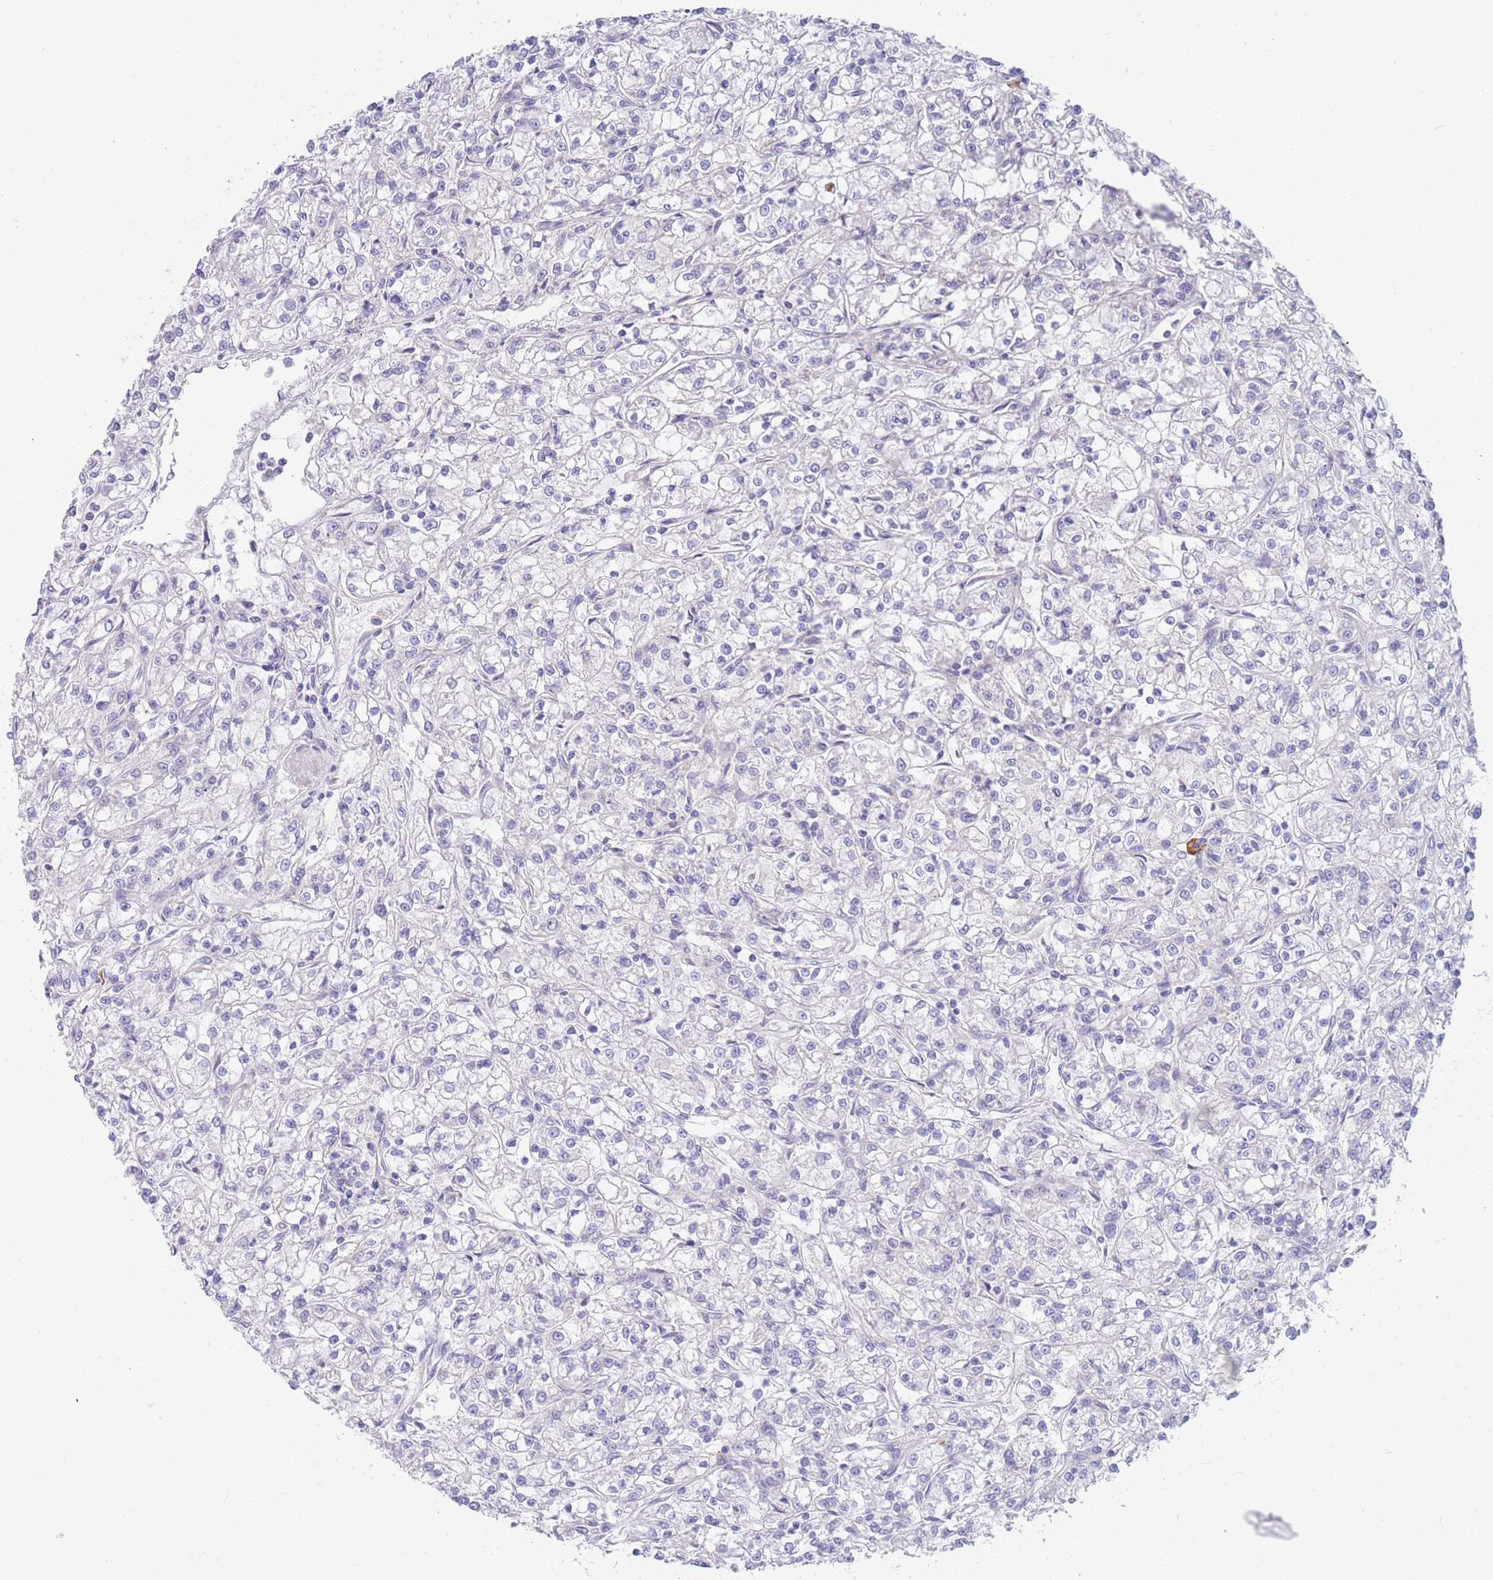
{"staining": {"intensity": "negative", "quantity": "none", "location": "none"}, "tissue": "renal cancer", "cell_type": "Tumor cells", "image_type": "cancer", "snomed": [{"axis": "morphology", "description": "Adenocarcinoma, NOS"}, {"axis": "topography", "description": "Kidney"}], "caption": "A high-resolution micrograph shows immunohistochemistry staining of renal adenocarcinoma, which demonstrates no significant staining in tumor cells.", "gene": "CCDC149", "patient": {"sex": "female", "age": 59}}